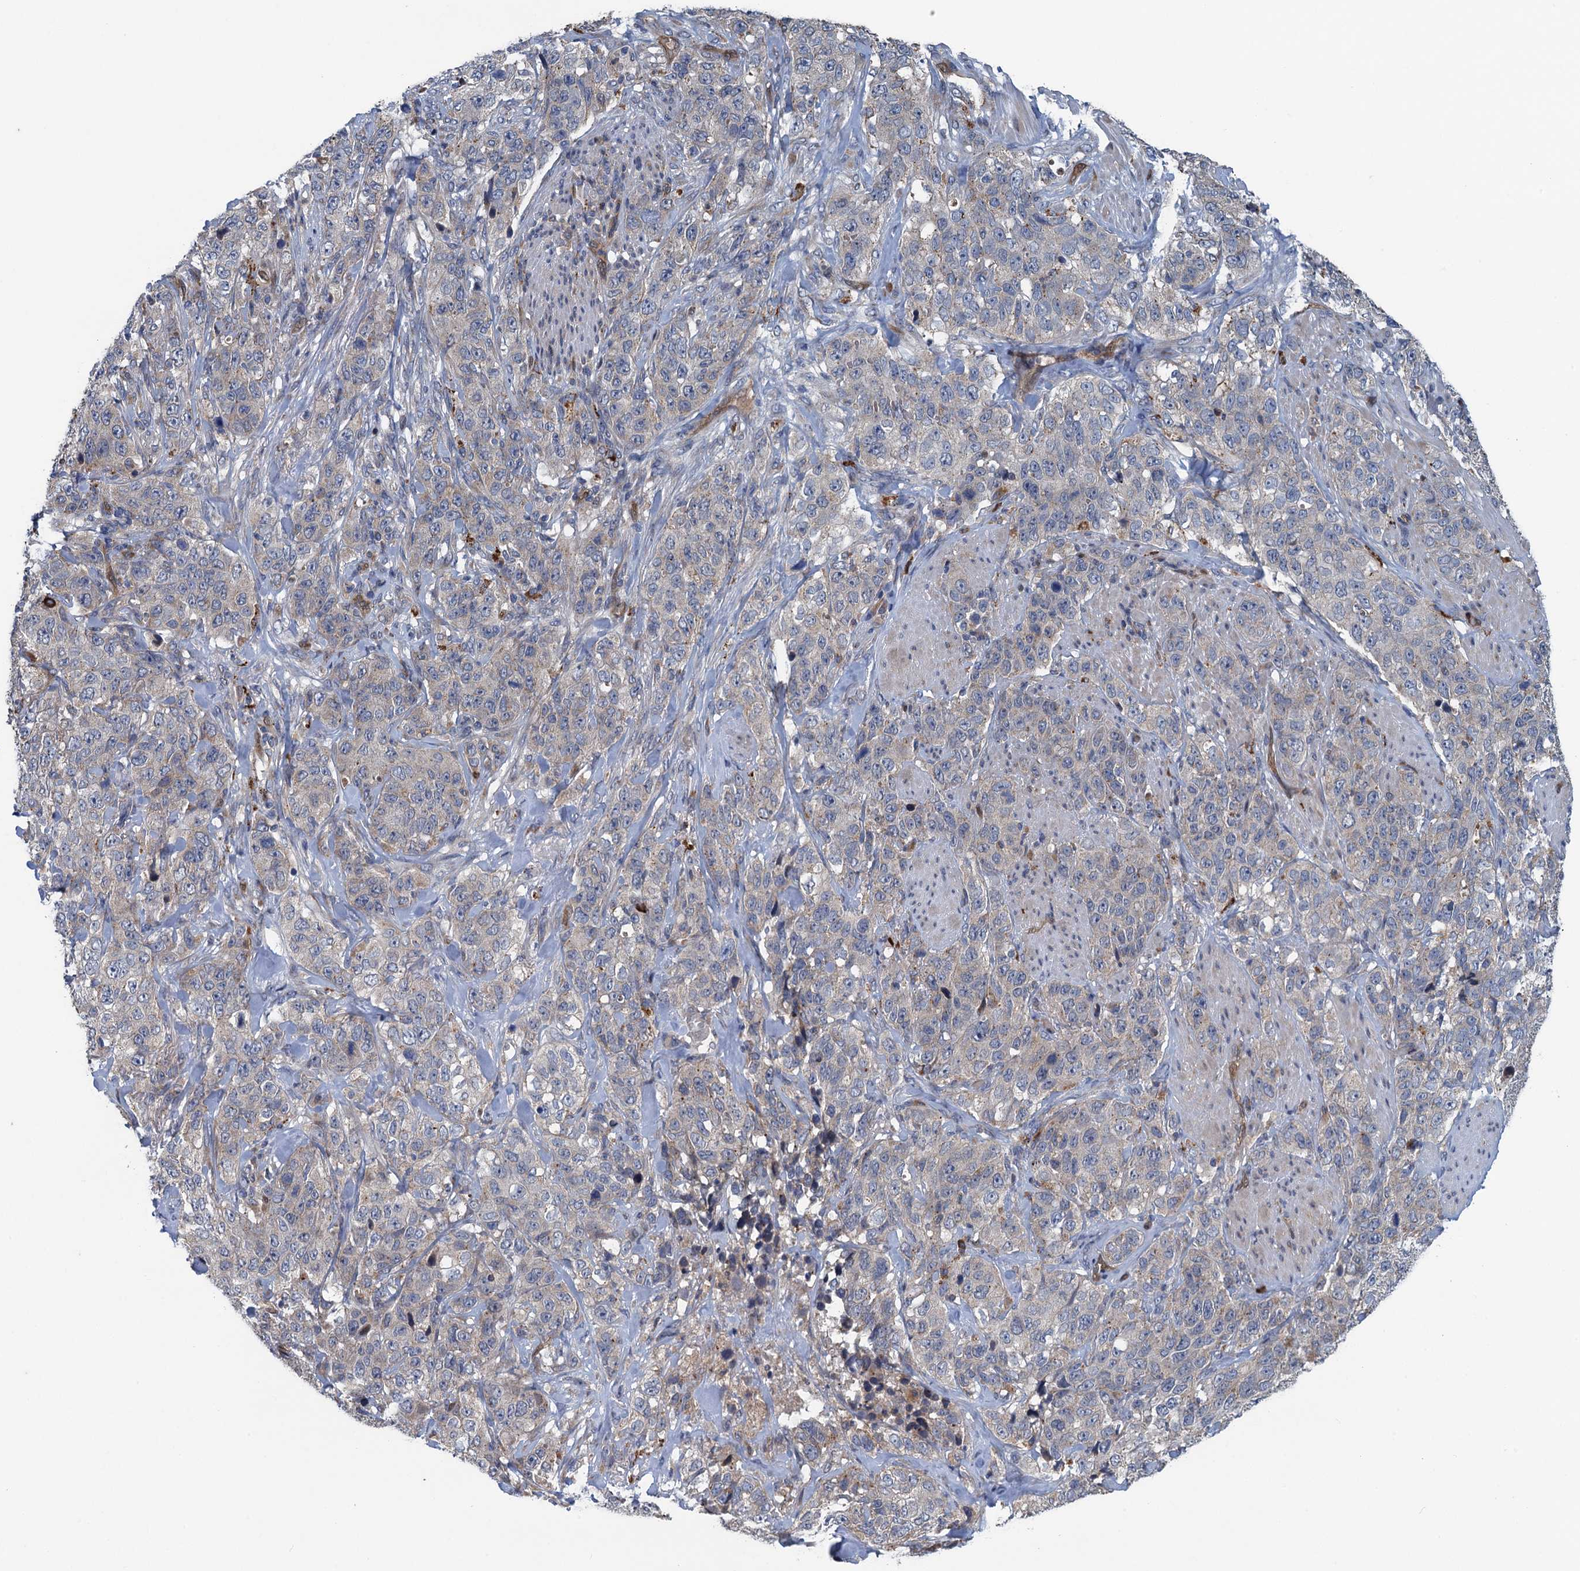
{"staining": {"intensity": "weak", "quantity": "25%-75%", "location": "cytoplasmic/membranous"}, "tissue": "stomach cancer", "cell_type": "Tumor cells", "image_type": "cancer", "snomed": [{"axis": "morphology", "description": "Adenocarcinoma, NOS"}, {"axis": "topography", "description": "Stomach"}], "caption": "Protein expression by immunohistochemistry (IHC) shows weak cytoplasmic/membranous expression in approximately 25%-75% of tumor cells in stomach cancer (adenocarcinoma).", "gene": "KBTBD8", "patient": {"sex": "male", "age": 48}}